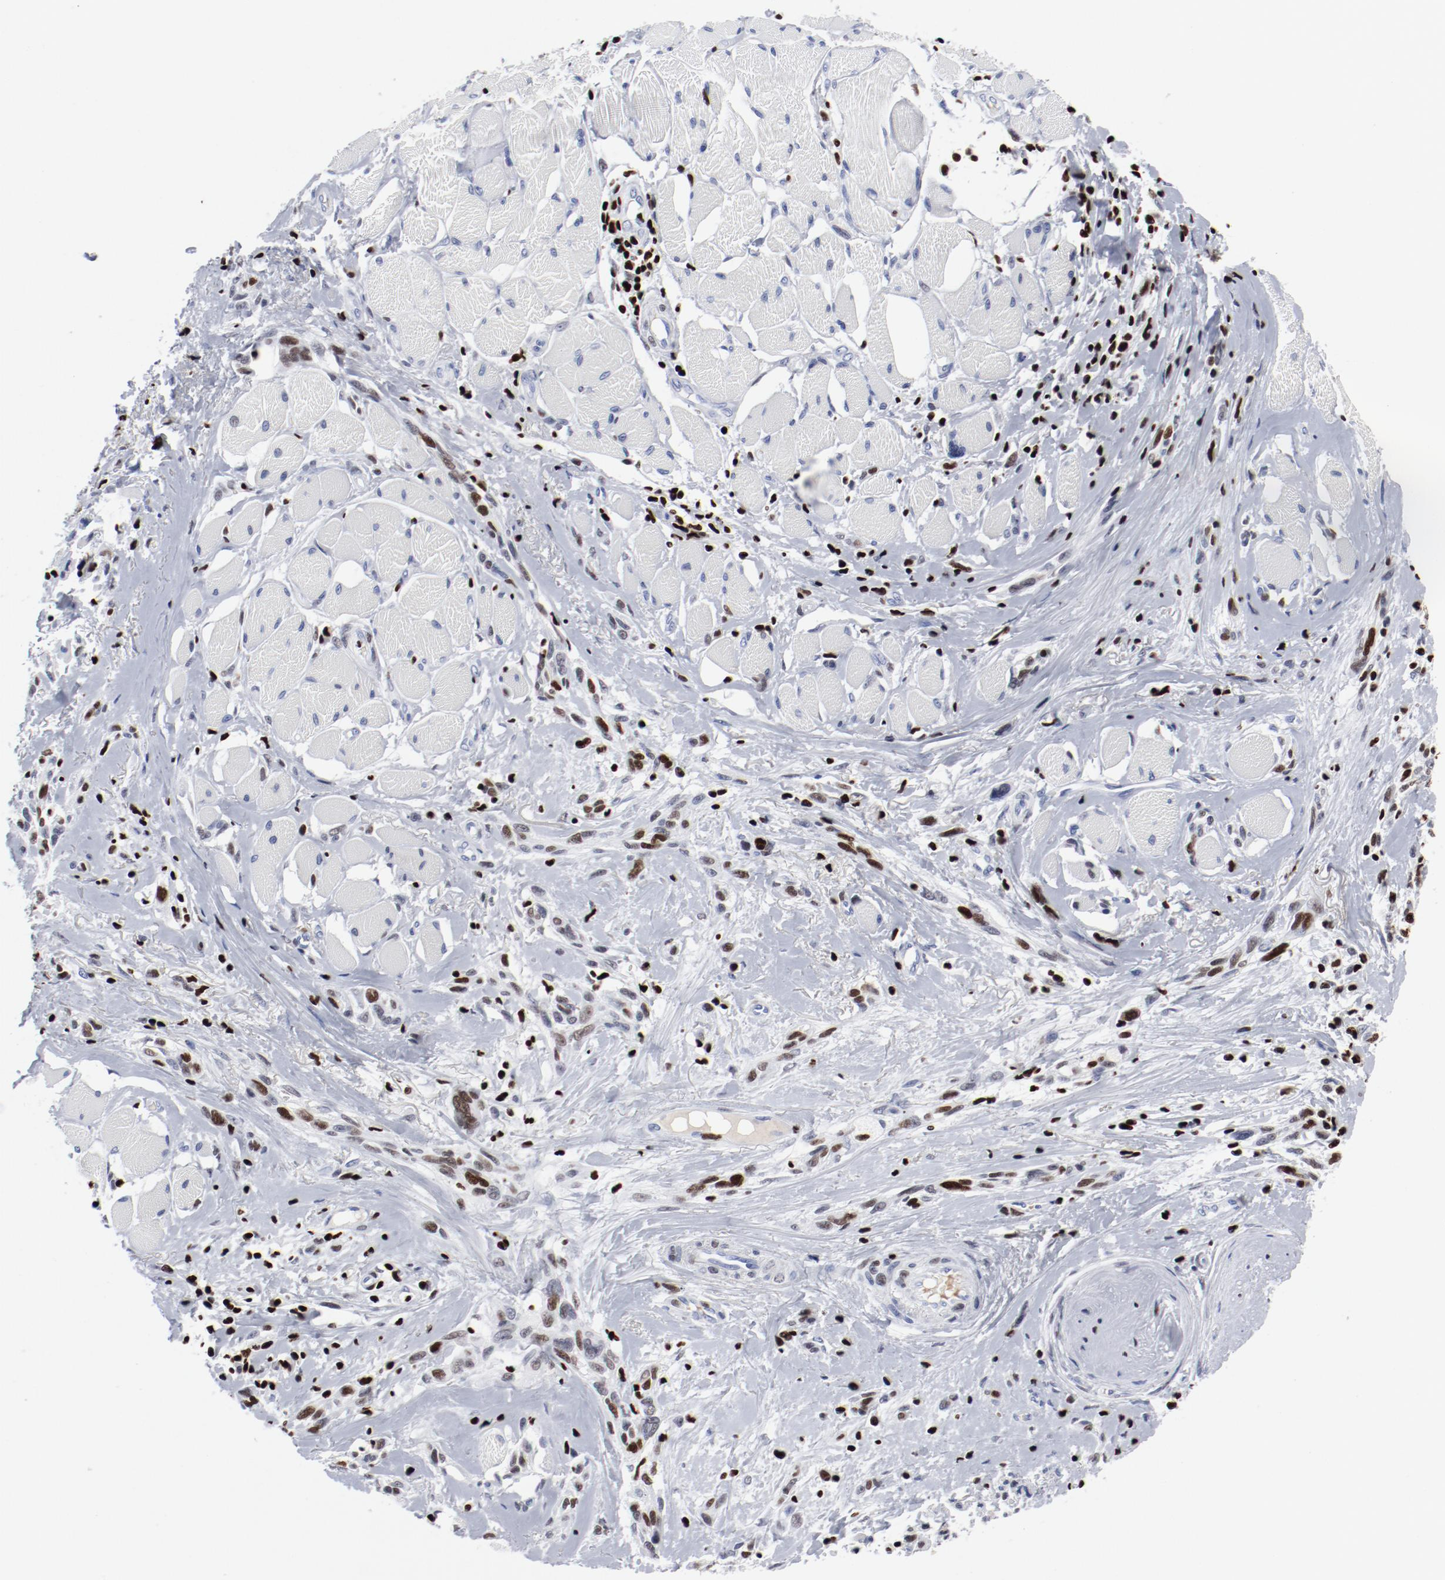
{"staining": {"intensity": "moderate", "quantity": ">75%", "location": "nuclear"}, "tissue": "melanoma", "cell_type": "Tumor cells", "image_type": "cancer", "snomed": [{"axis": "morphology", "description": "Malignant melanoma, NOS"}, {"axis": "topography", "description": "Skin"}], "caption": "Human malignant melanoma stained with a protein marker shows moderate staining in tumor cells.", "gene": "SMARCC2", "patient": {"sex": "male", "age": 91}}